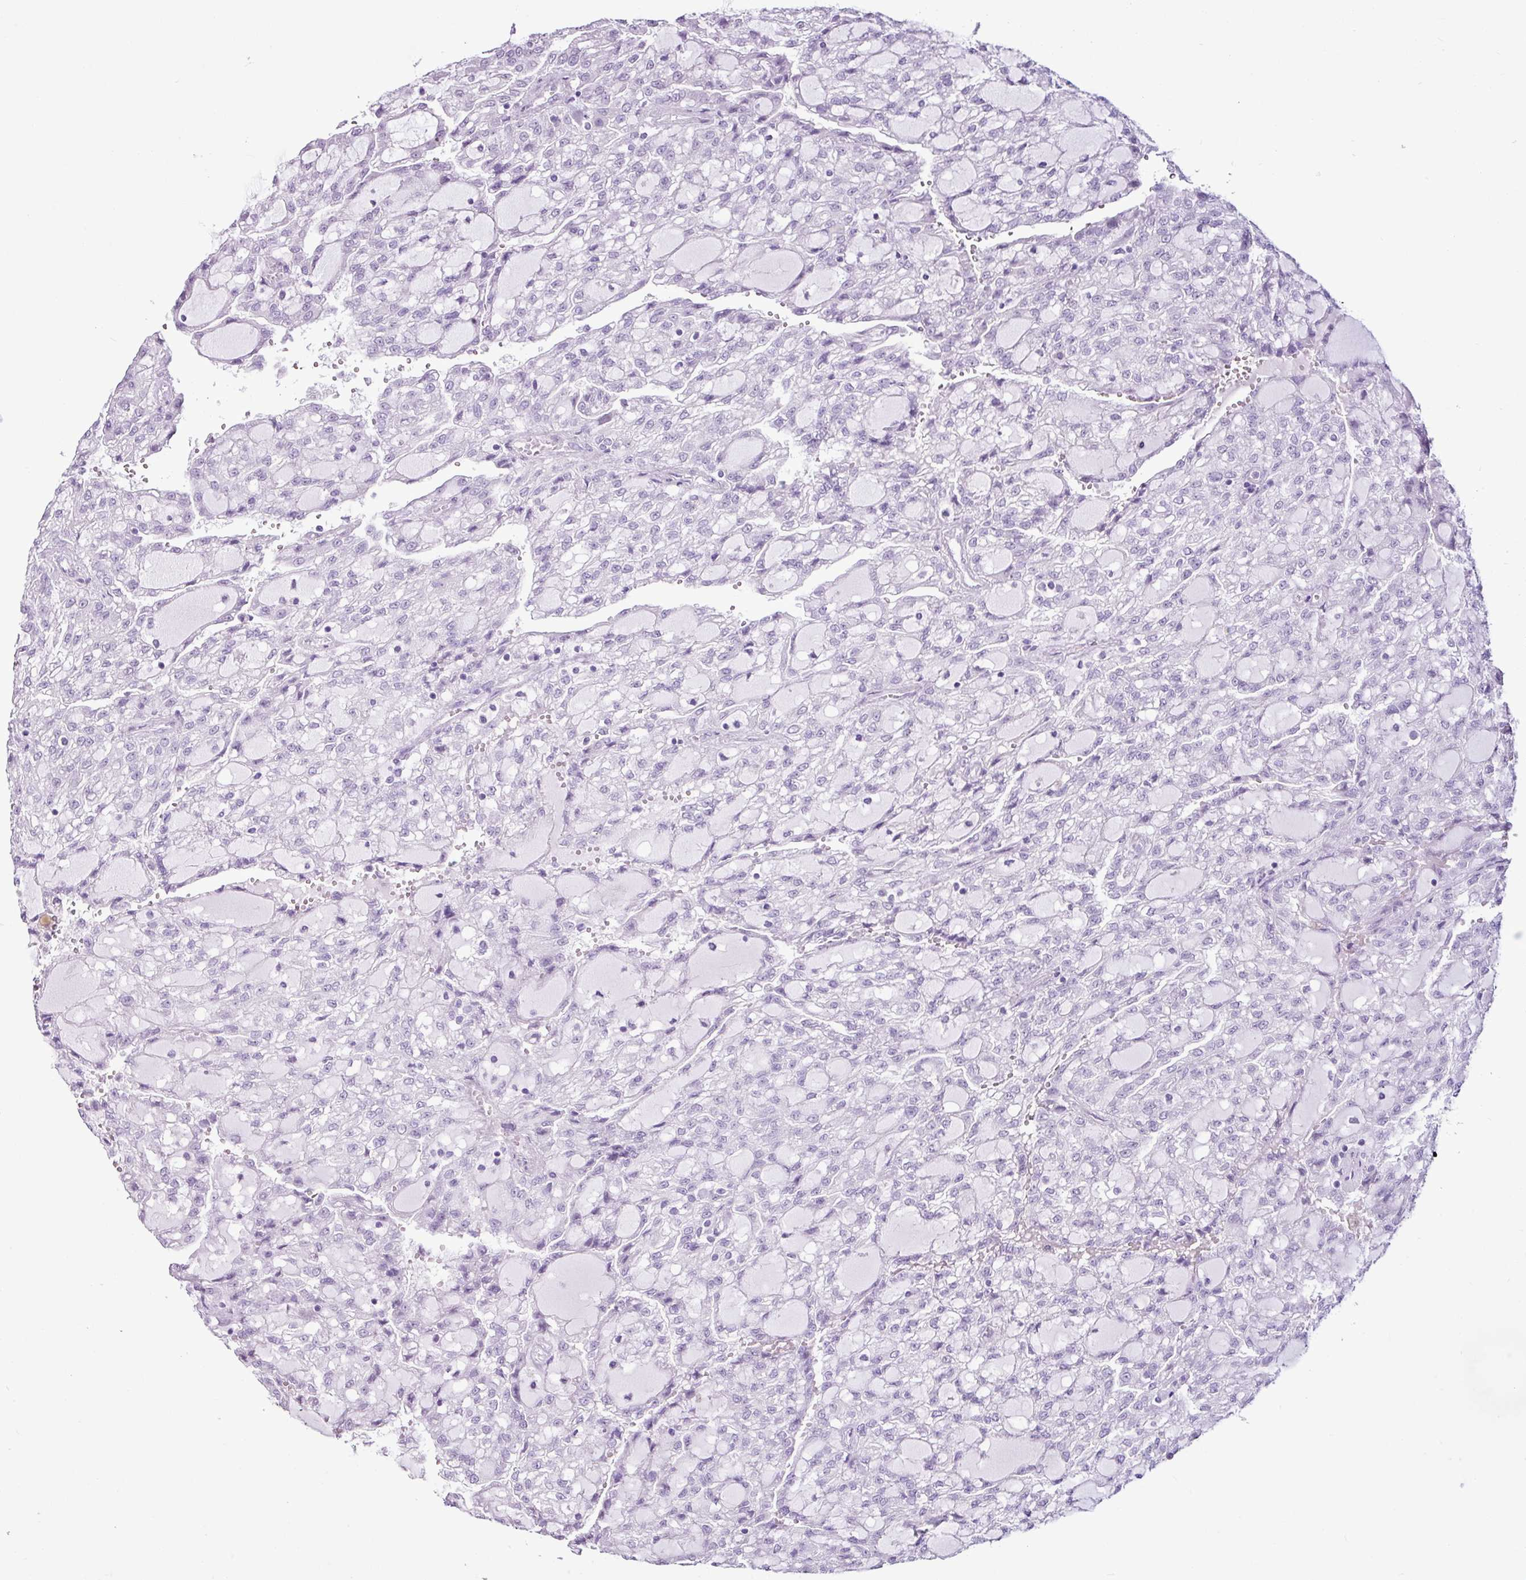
{"staining": {"intensity": "negative", "quantity": "none", "location": "none"}, "tissue": "renal cancer", "cell_type": "Tumor cells", "image_type": "cancer", "snomed": [{"axis": "morphology", "description": "Adenocarcinoma, NOS"}, {"axis": "topography", "description": "Kidney"}], "caption": "Immunohistochemistry of human renal cancer (adenocarcinoma) demonstrates no expression in tumor cells.", "gene": "PGR", "patient": {"sex": "male", "age": 63}}